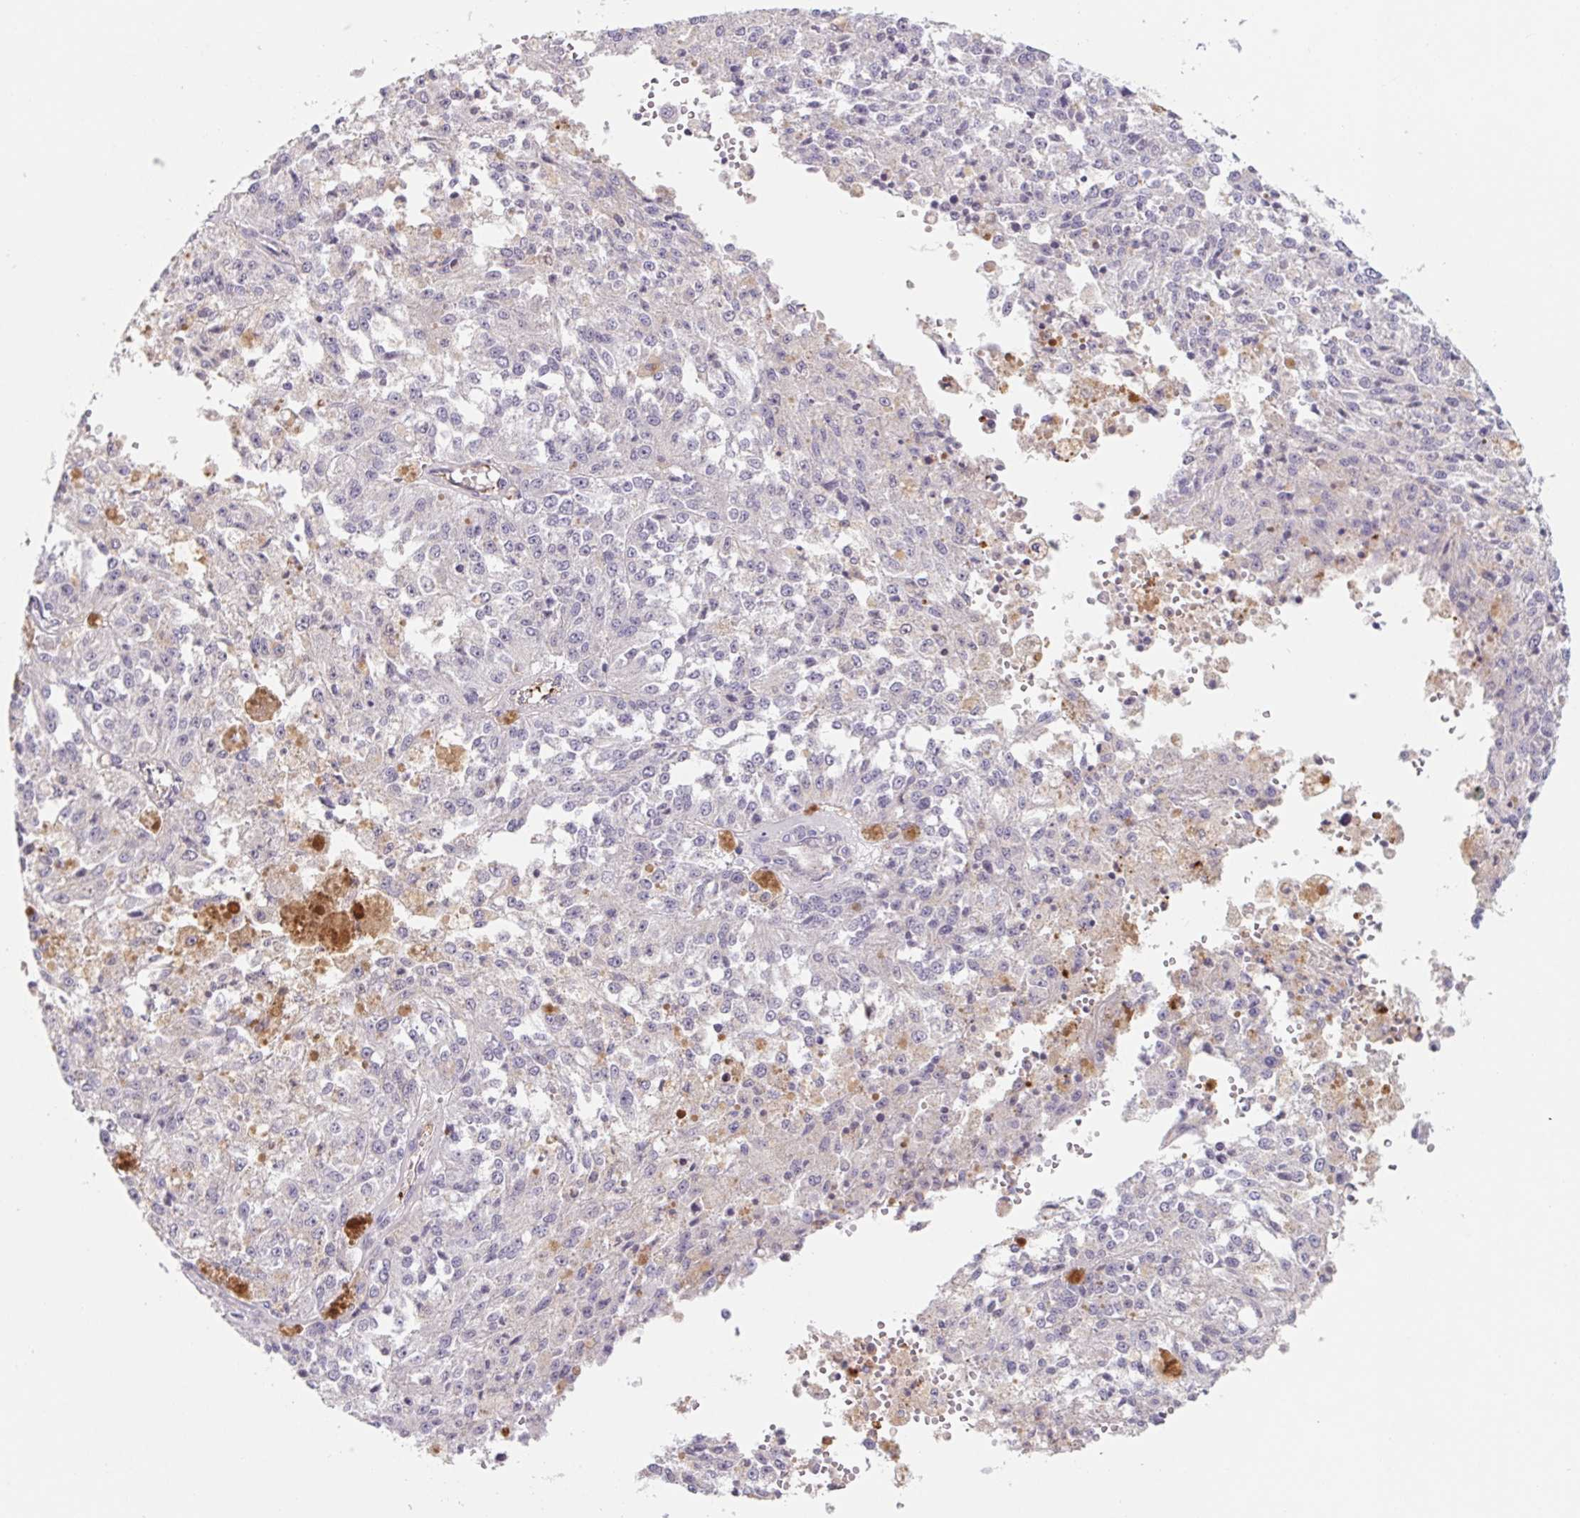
{"staining": {"intensity": "negative", "quantity": "none", "location": "none"}, "tissue": "melanoma", "cell_type": "Tumor cells", "image_type": "cancer", "snomed": [{"axis": "morphology", "description": "Malignant melanoma, Metastatic site"}, {"axis": "topography", "description": "Lymph node"}], "caption": "The IHC photomicrograph has no significant expression in tumor cells of melanoma tissue.", "gene": "LPA", "patient": {"sex": "female", "age": 64}}